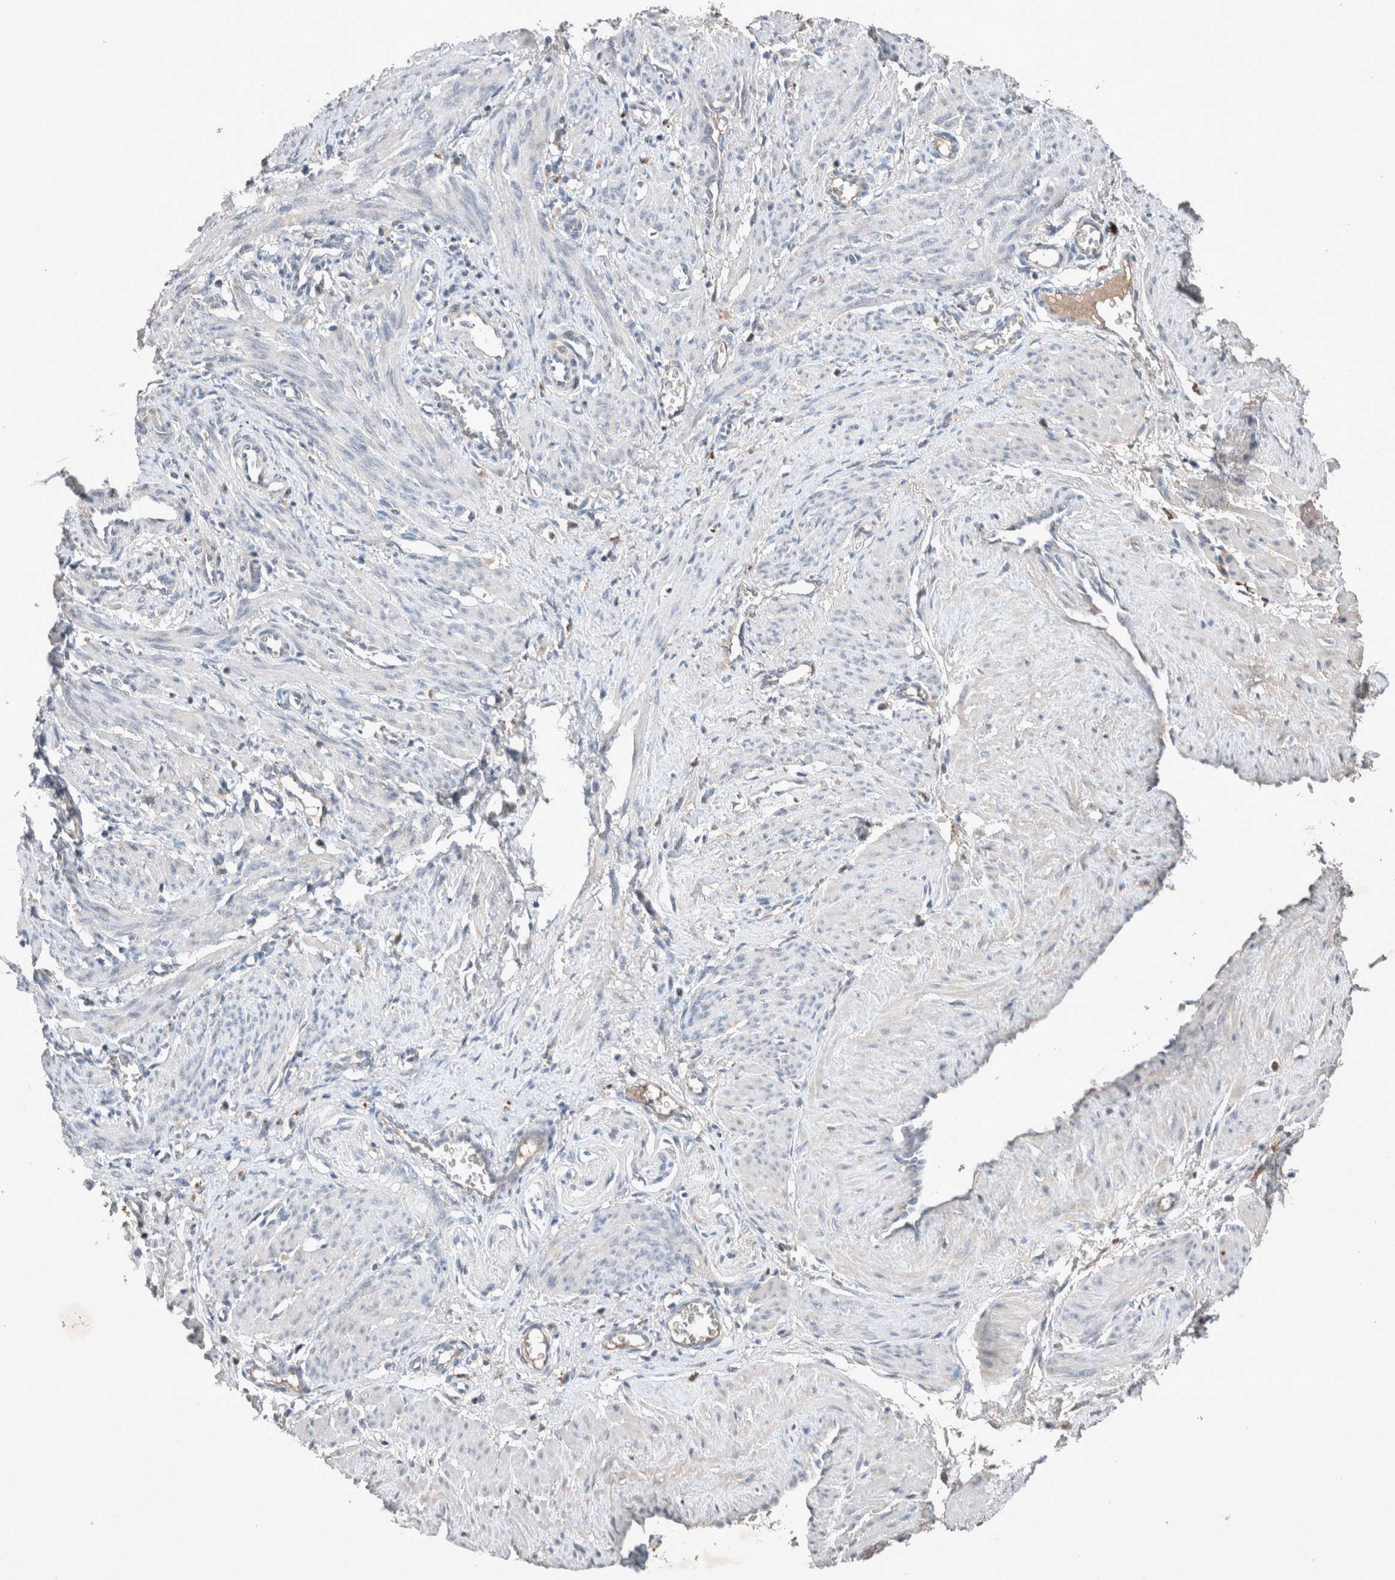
{"staining": {"intensity": "negative", "quantity": "none", "location": "none"}, "tissue": "smooth muscle", "cell_type": "Smooth muscle cells", "image_type": "normal", "snomed": [{"axis": "morphology", "description": "Normal tissue, NOS"}, {"axis": "topography", "description": "Endometrium"}], "caption": "An immunohistochemistry photomicrograph of unremarkable smooth muscle is shown. There is no staining in smooth muscle cells of smooth muscle. The staining is performed using DAB (3,3'-diaminobenzidine) brown chromogen with nuclei counter-stained in using hematoxylin.", "gene": "UGCG", "patient": {"sex": "female", "age": 33}}